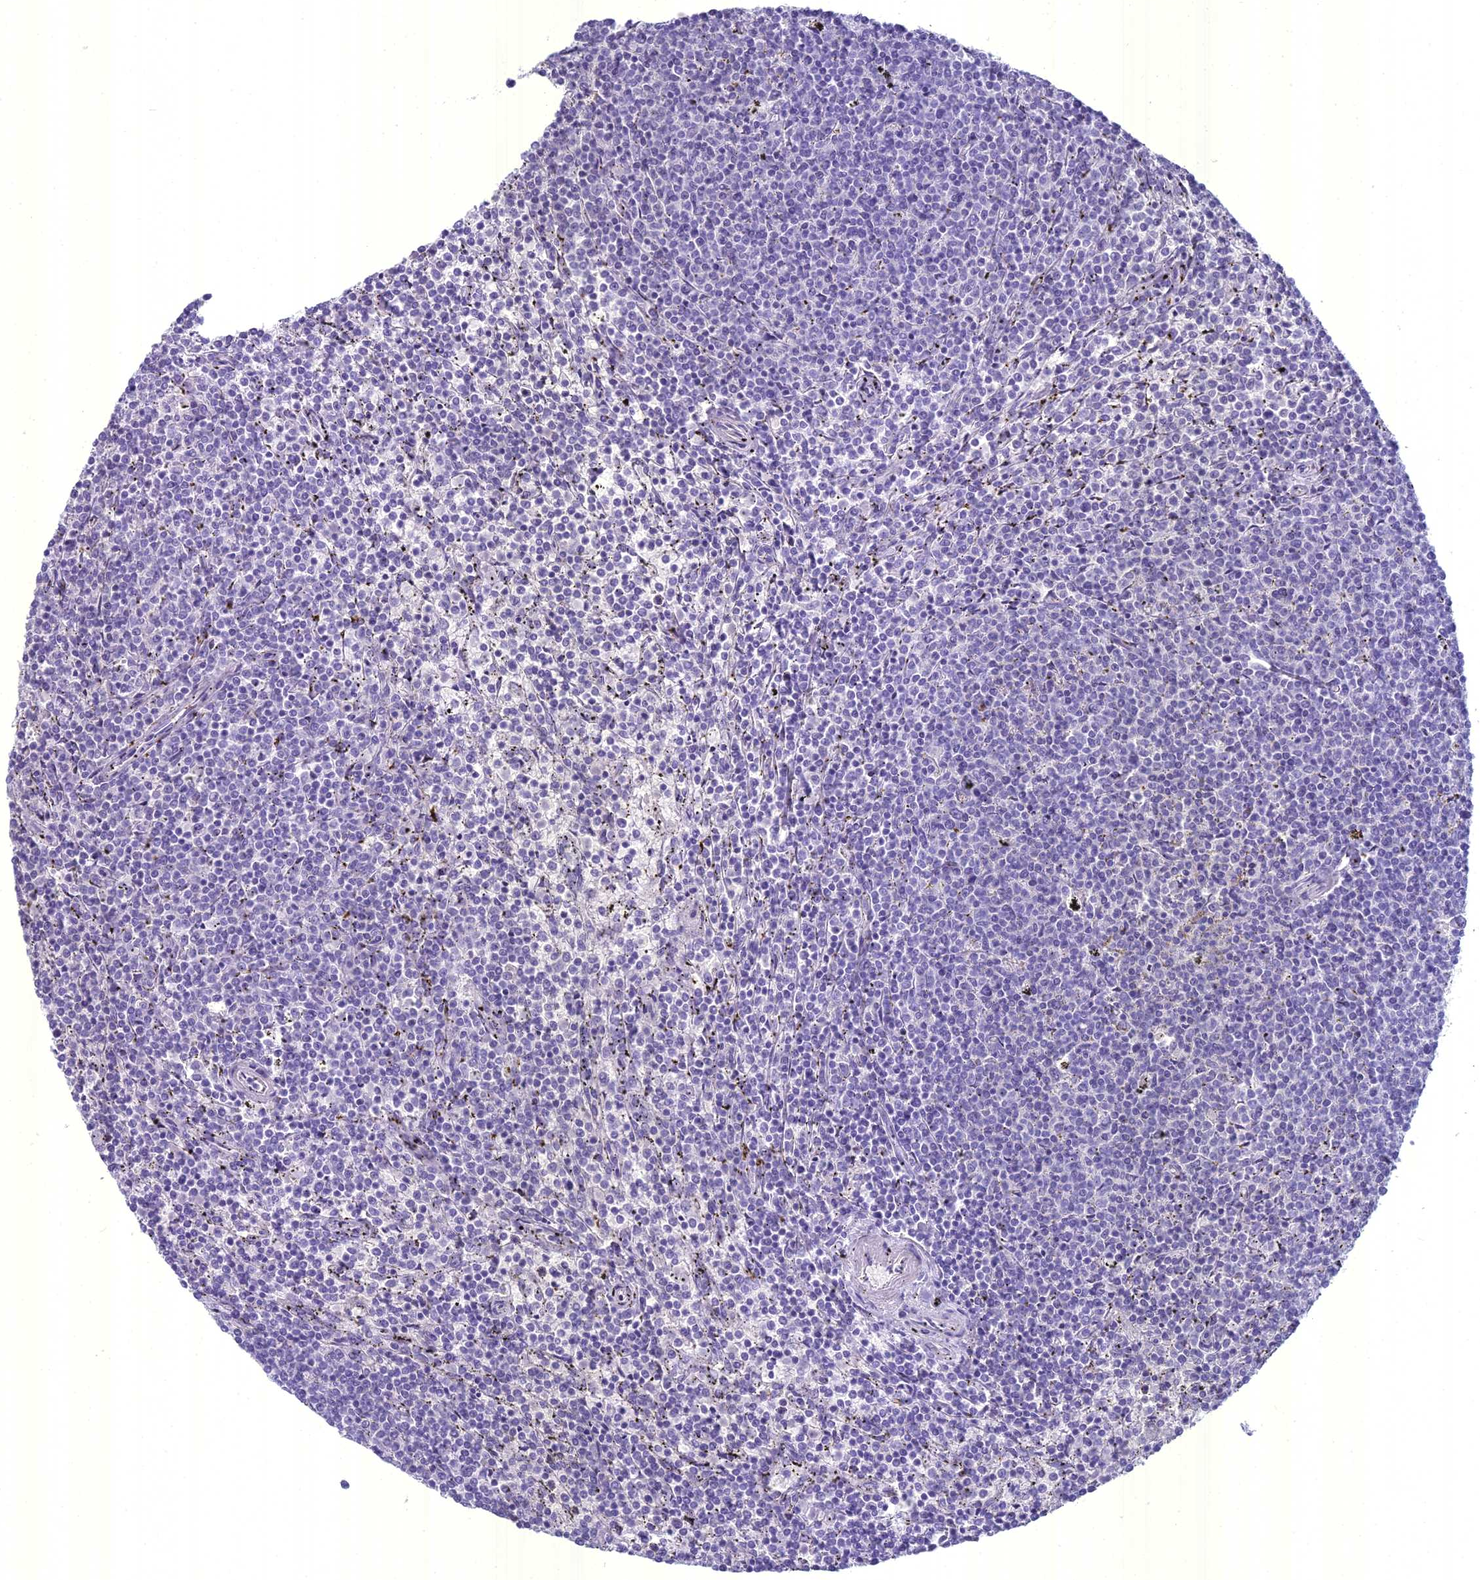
{"staining": {"intensity": "negative", "quantity": "none", "location": "none"}, "tissue": "lymphoma", "cell_type": "Tumor cells", "image_type": "cancer", "snomed": [{"axis": "morphology", "description": "Malignant lymphoma, non-Hodgkin's type, Low grade"}, {"axis": "topography", "description": "Spleen"}], "caption": "A high-resolution image shows immunohistochemistry (IHC) staining of low-grade malignant lymphoma, non-Hodgkin's type, which shows no significant positivity in tumor cells.", "gene": "UNC80", "patient": {"sex": "female", "age": 50}}